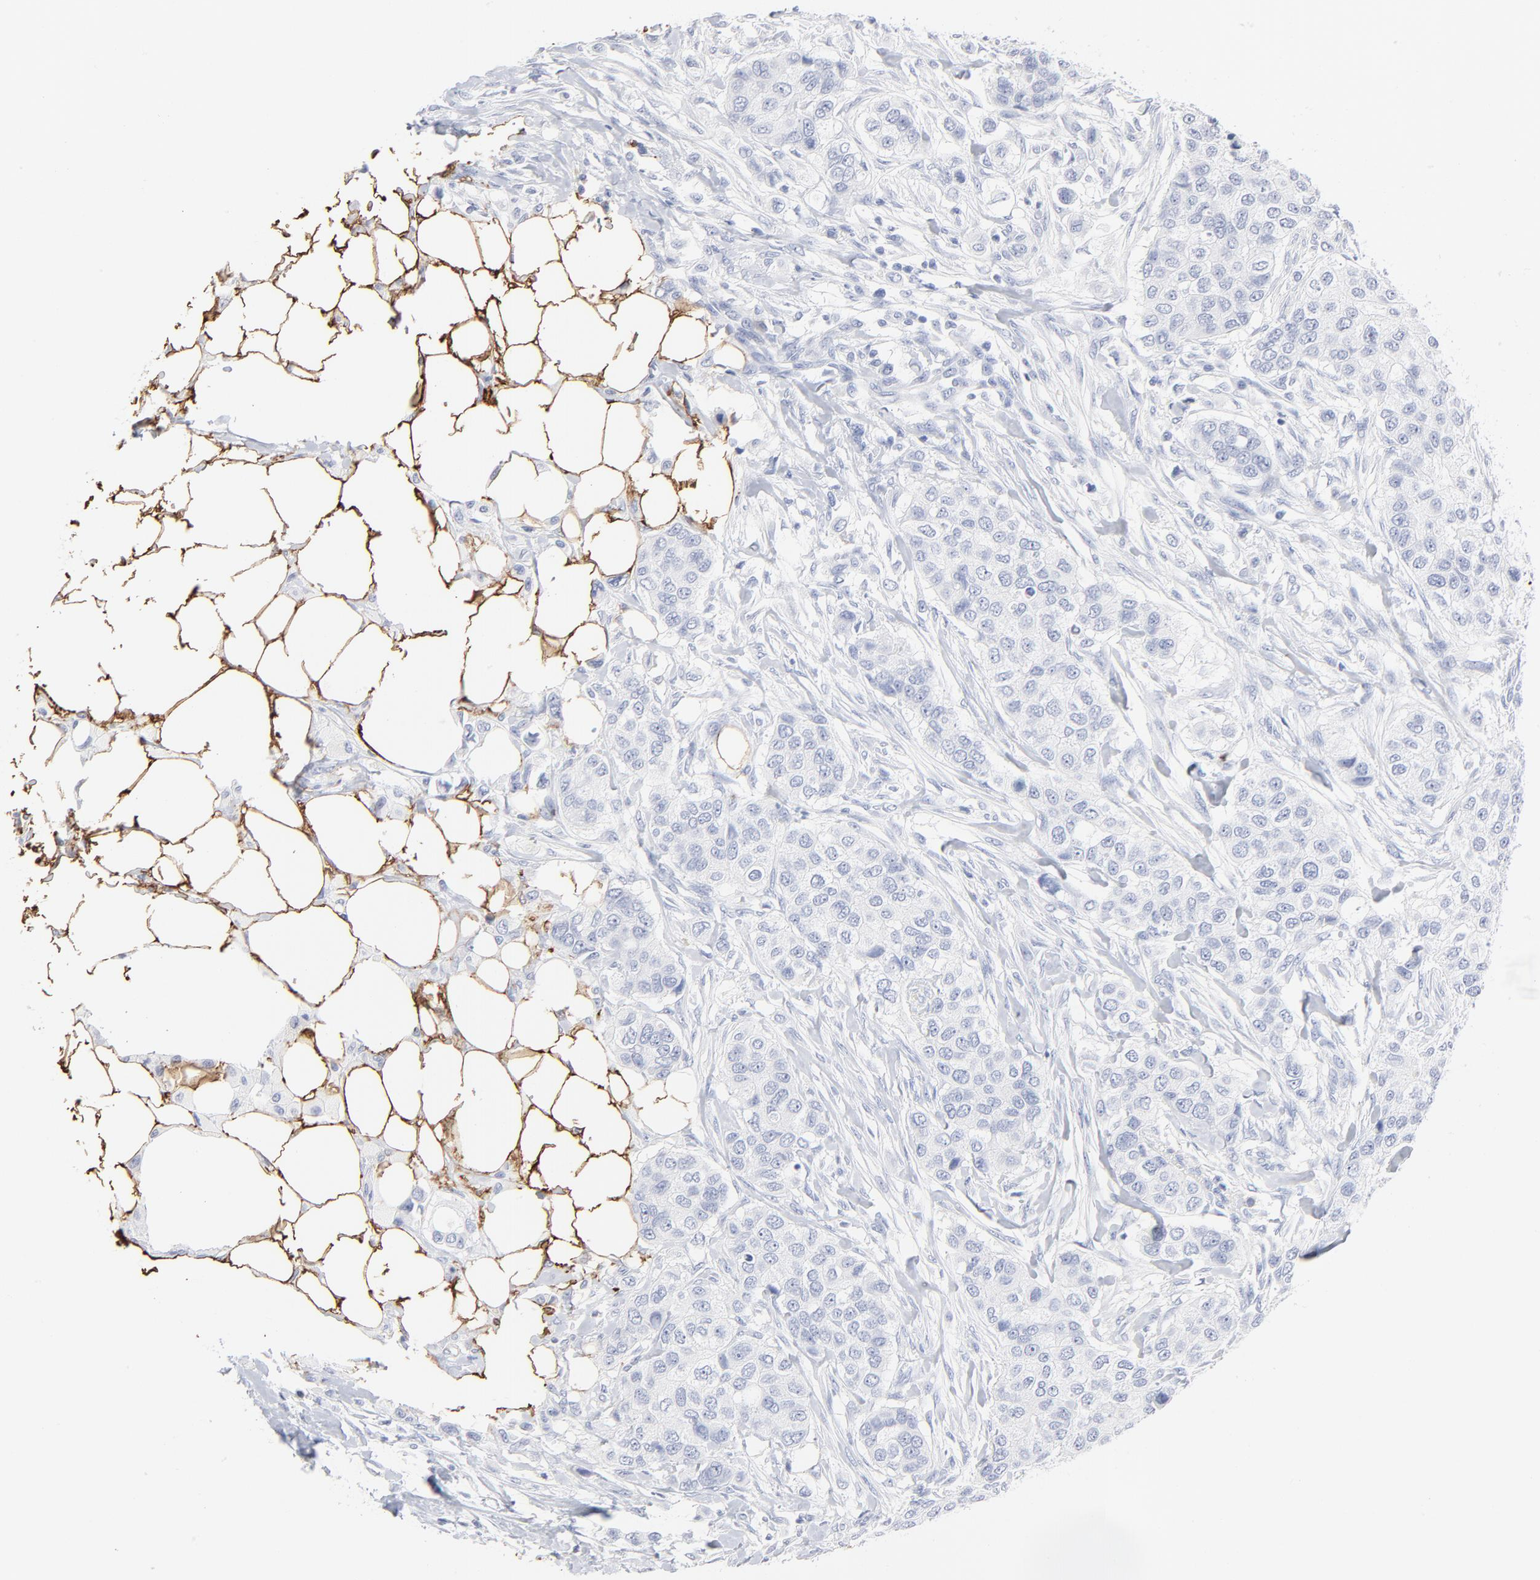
{"staining": {"intensity": "negative", "quantity": "none", "location": "none"}, "tissue": "breast cancer", "cell_type": "Tumor cells", "image_type": "cancer", "snomed": [{"axis": "morphology", "description": "Normal tissue, NOS"}, {"axis": "morphology", "description": "Duct carcinoma"}, {"axis": "topography", "description": "Breast"}], "caption": "Immunohistochemistry image of neoplastic tissue: breast cancer (invasive ductal carcinoma) stained with DAB (3,3'-diaminobenzidine) exhibits no significant protein expression in tumor cells.", "gene": "AGTR1", "patient": {"sex": "female", "age": 49}}